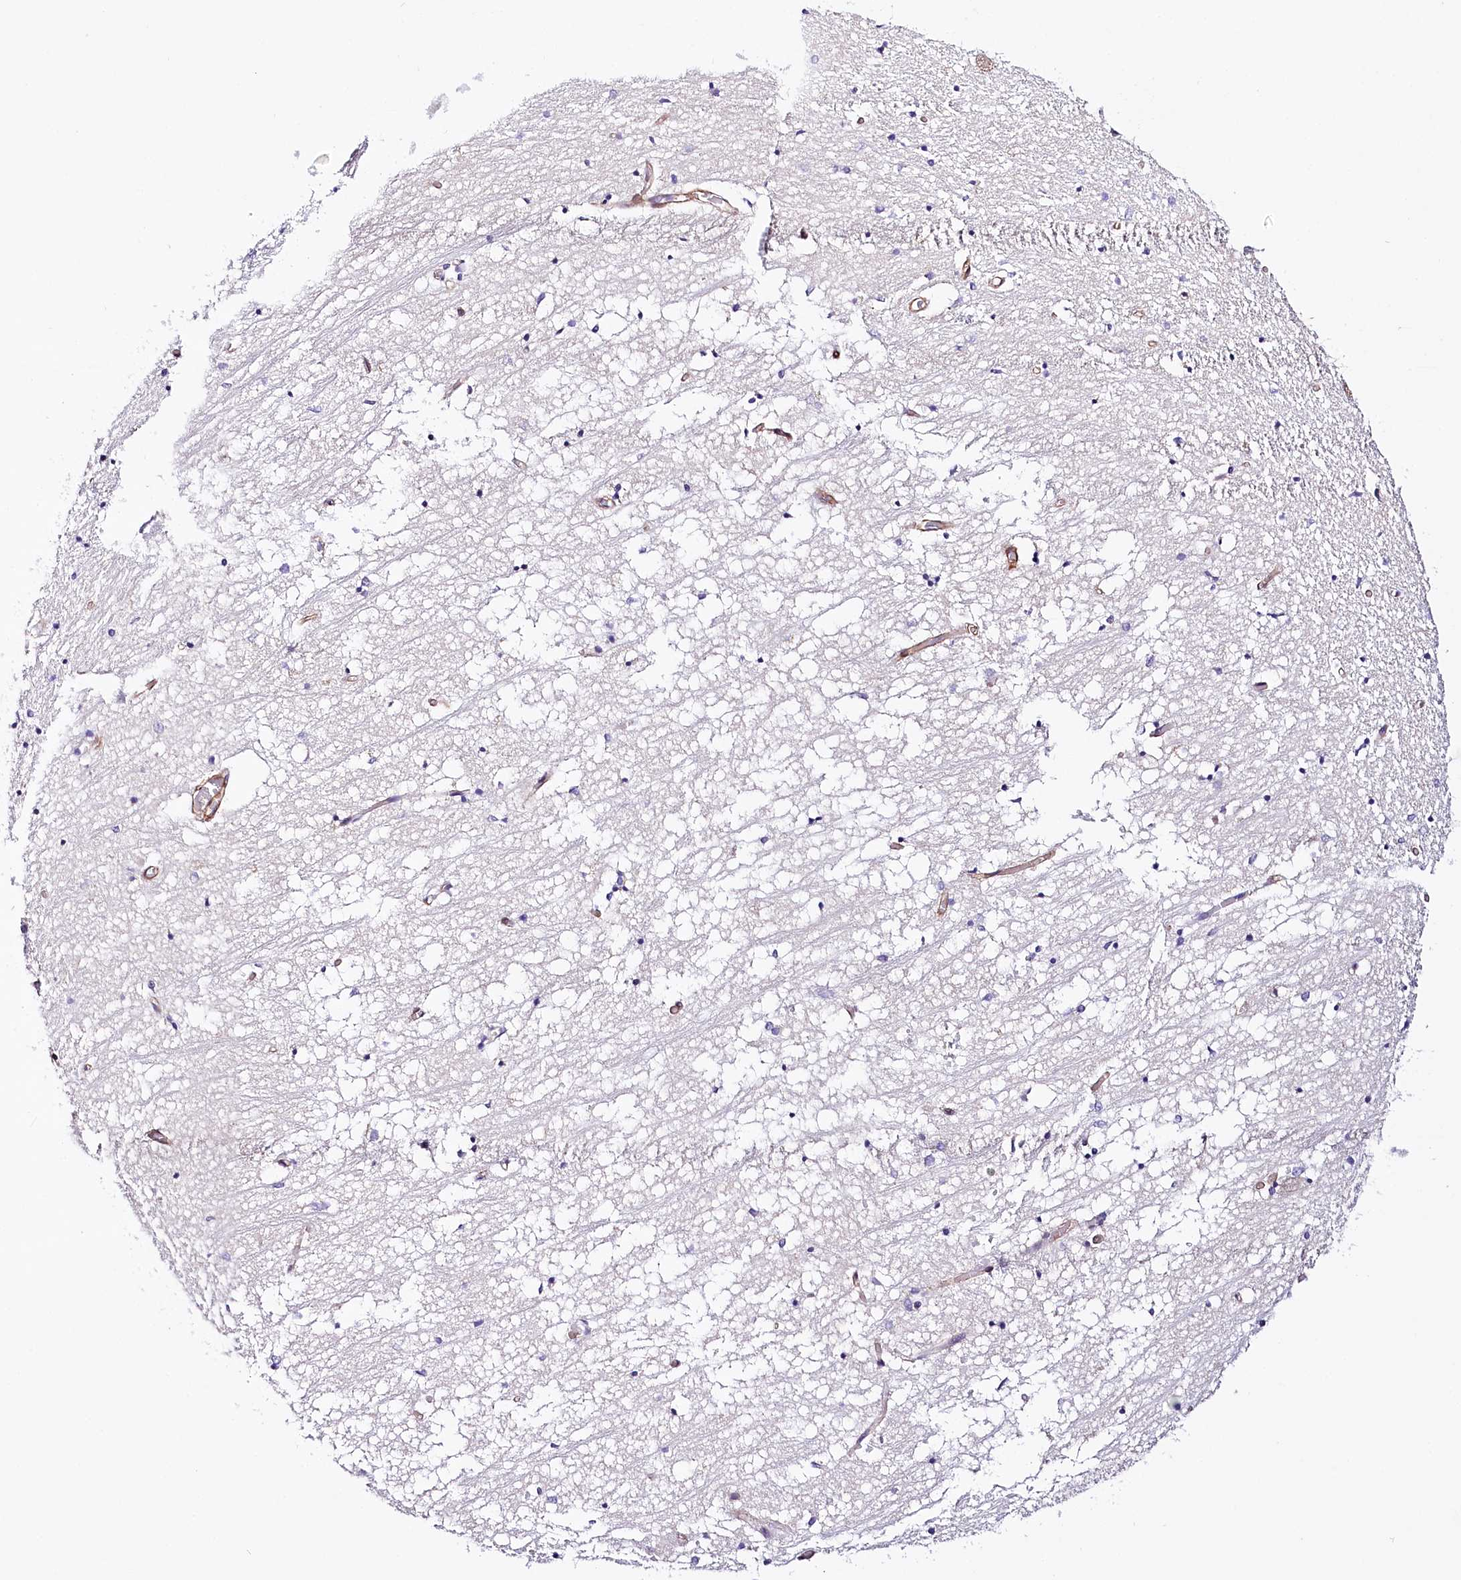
{"staining": {"intensity": "negative", "quantity": "none", "location": "none"}, "tissue": "hippocampus", "cell_type": "Glial cells", "image_type": "normal", "snomed": [{"axis": "morphology", "description": "Normal tissue, NOS"}, {"axis": "topography", "description": "Hippocampus"}], "caption": "This histopathology image is of benign hippocampus stained with immunohistochemistry (IHC) to label a protein in brown with the nuclei are counter-stained blue. There is no staining in glial cells.", "gene": "PPP2R5B", "patient": {"sex": "male", "age": 70}}